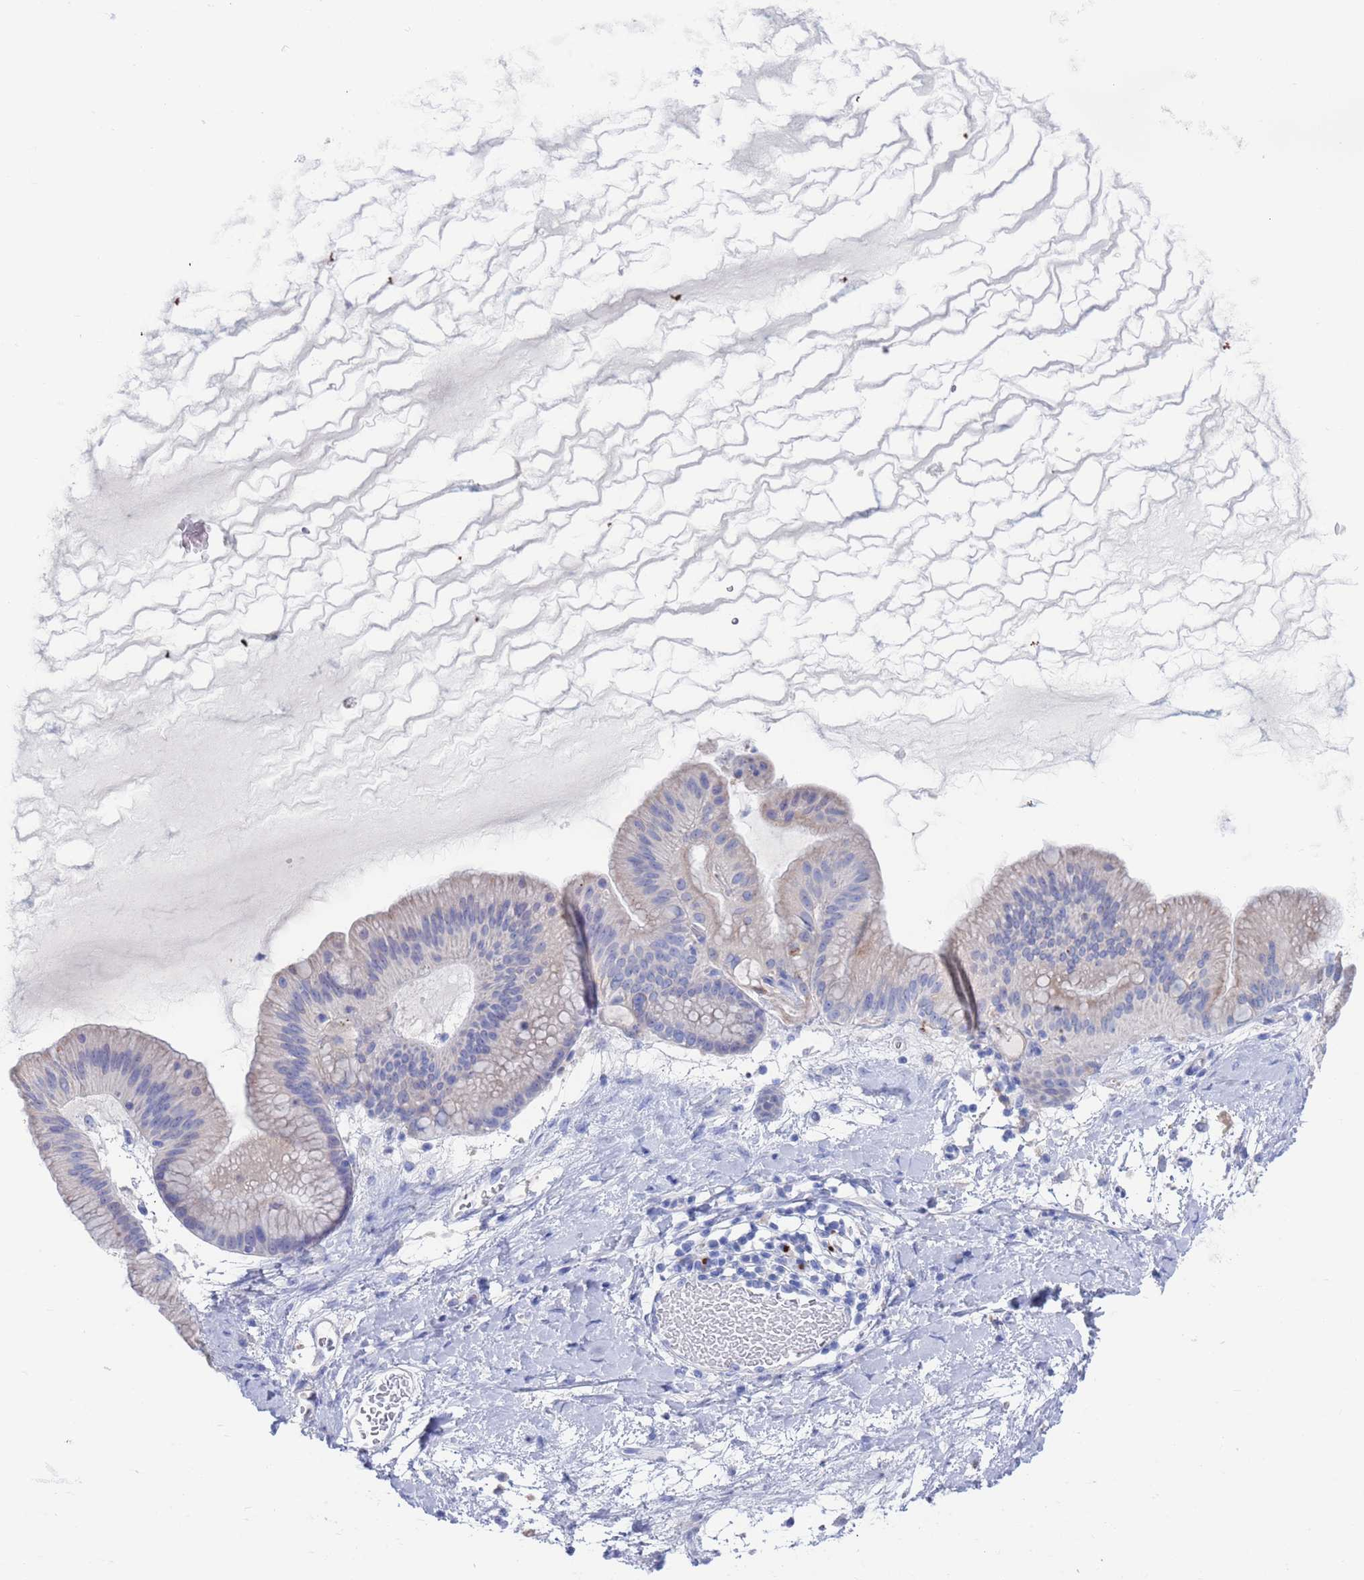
{"staining": {"intensity": "negative", "quantity": "none", "location": "none"}, "tissue": "ovarian cancer", "cell_type": "Tumor cells", "image_type": "cancer", "snomed": [{"axis": "morphology", "description": "Cystadenocarcinoma, mucinous, NOS"}, {"axis": "topography", "description": "Ovary"}], "caption": "This is a micrograph of immunohistochemistry staining of ovarian mucinous cystadenocarcinoma, which shows no positivity in tumor cells.", "gene": "FUCA1", "patient": {"sex": "female", "age": 61}}